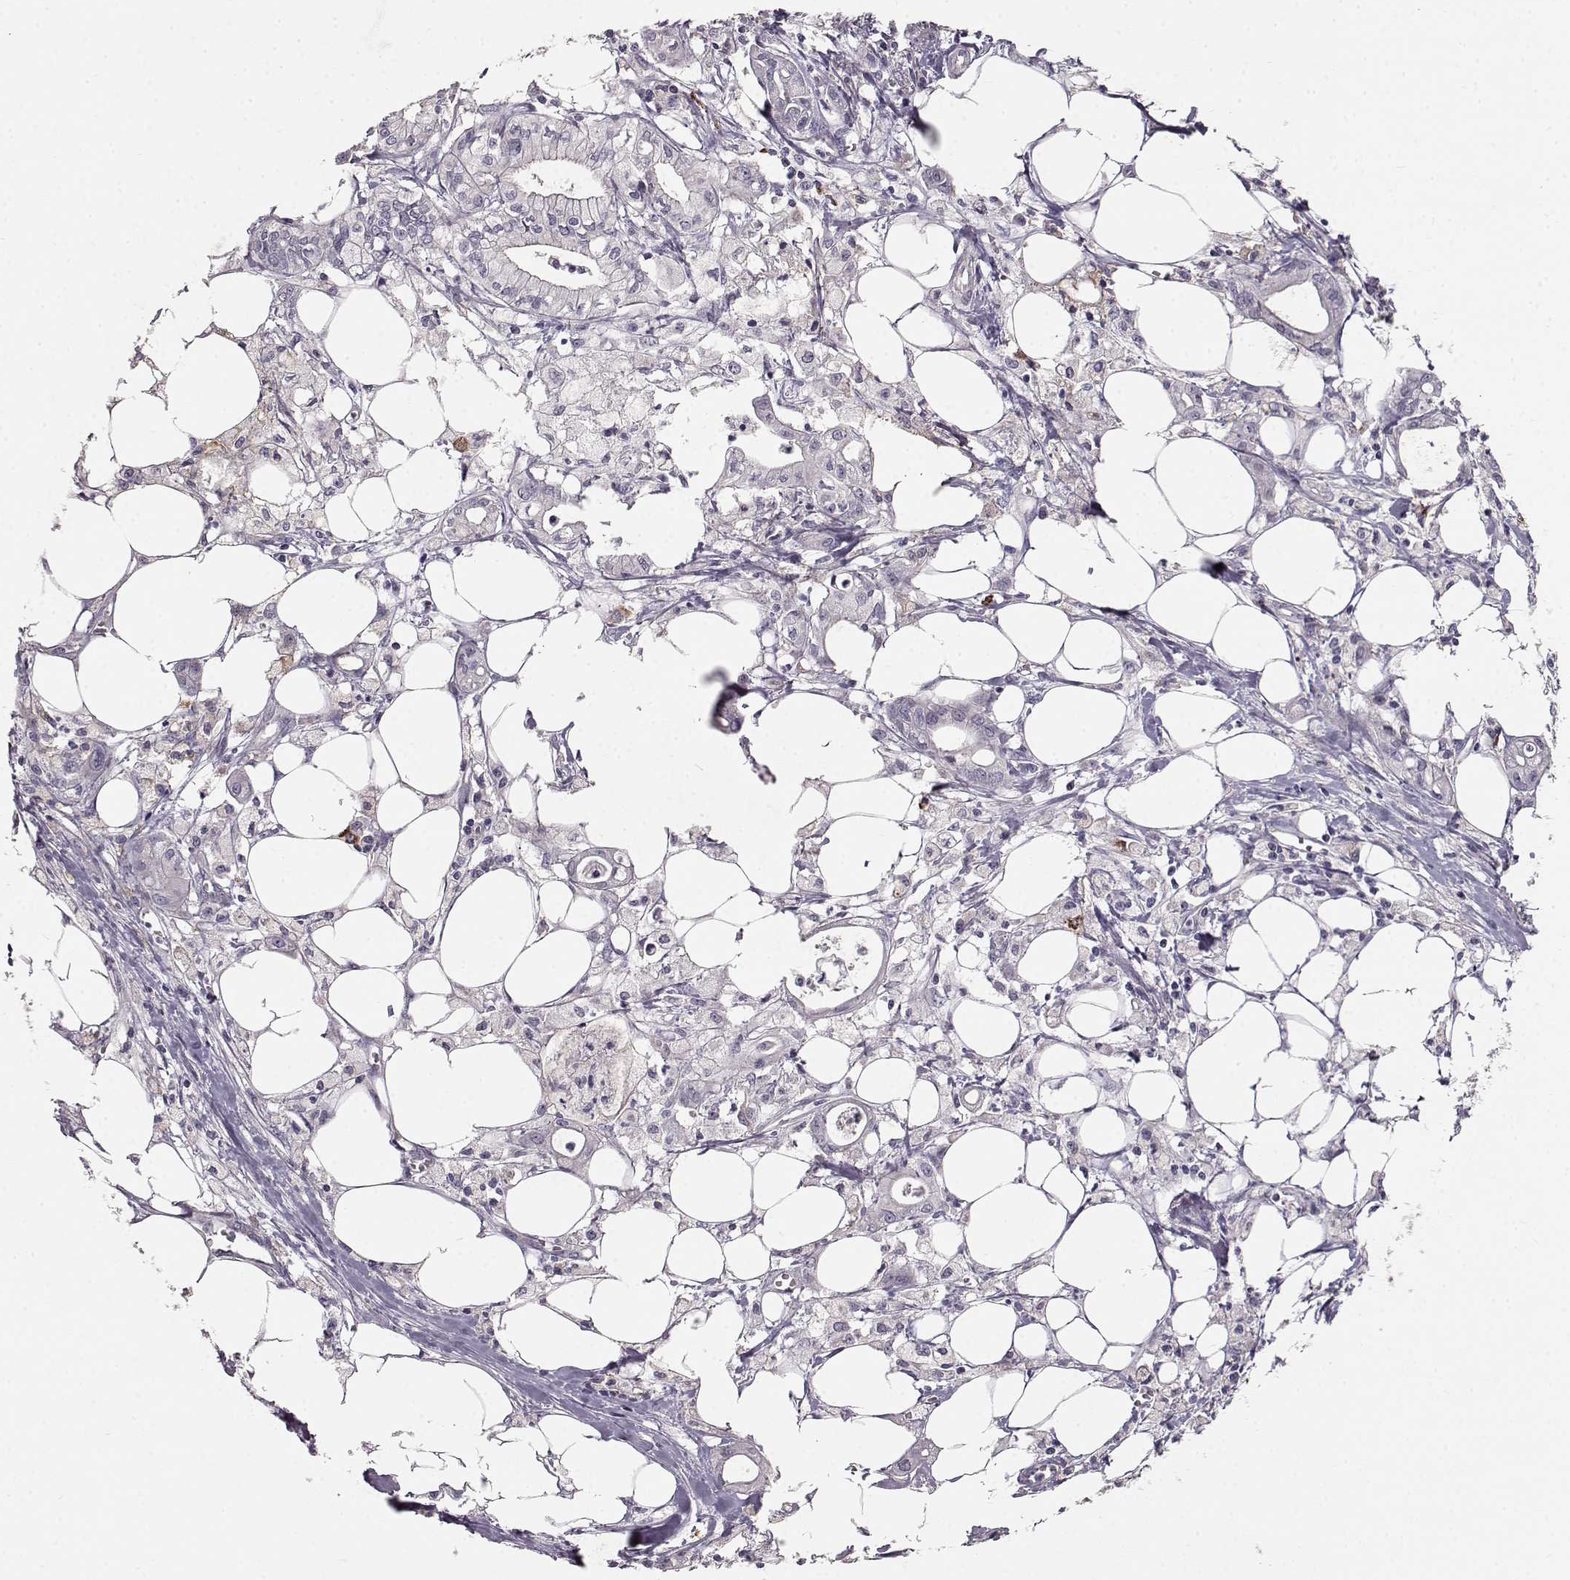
{"staining": {"intensity": "negative", "quantity": "none", "location": "none"}, "tissue": "pancreatic cancer", "cell_type": "Tumor cells", "image_type": "cancer", "snomed": [{"axis": "morphology", "description": "Adenocarcinoma, NOS"}, {"axis": "topography", "description": "Pancreas"}], "caption": "IHC photomicrograph of neoplastic tissue: human pancreatic cancer stained with DAB (3,3'-diaminobenzidine) exhibits no significant protein expression in tumor cells. (DAB immunohistochemistry (IHC), high magnification).", "gene": "CCNF", "patient": {"sex": "male", "age": 71}}